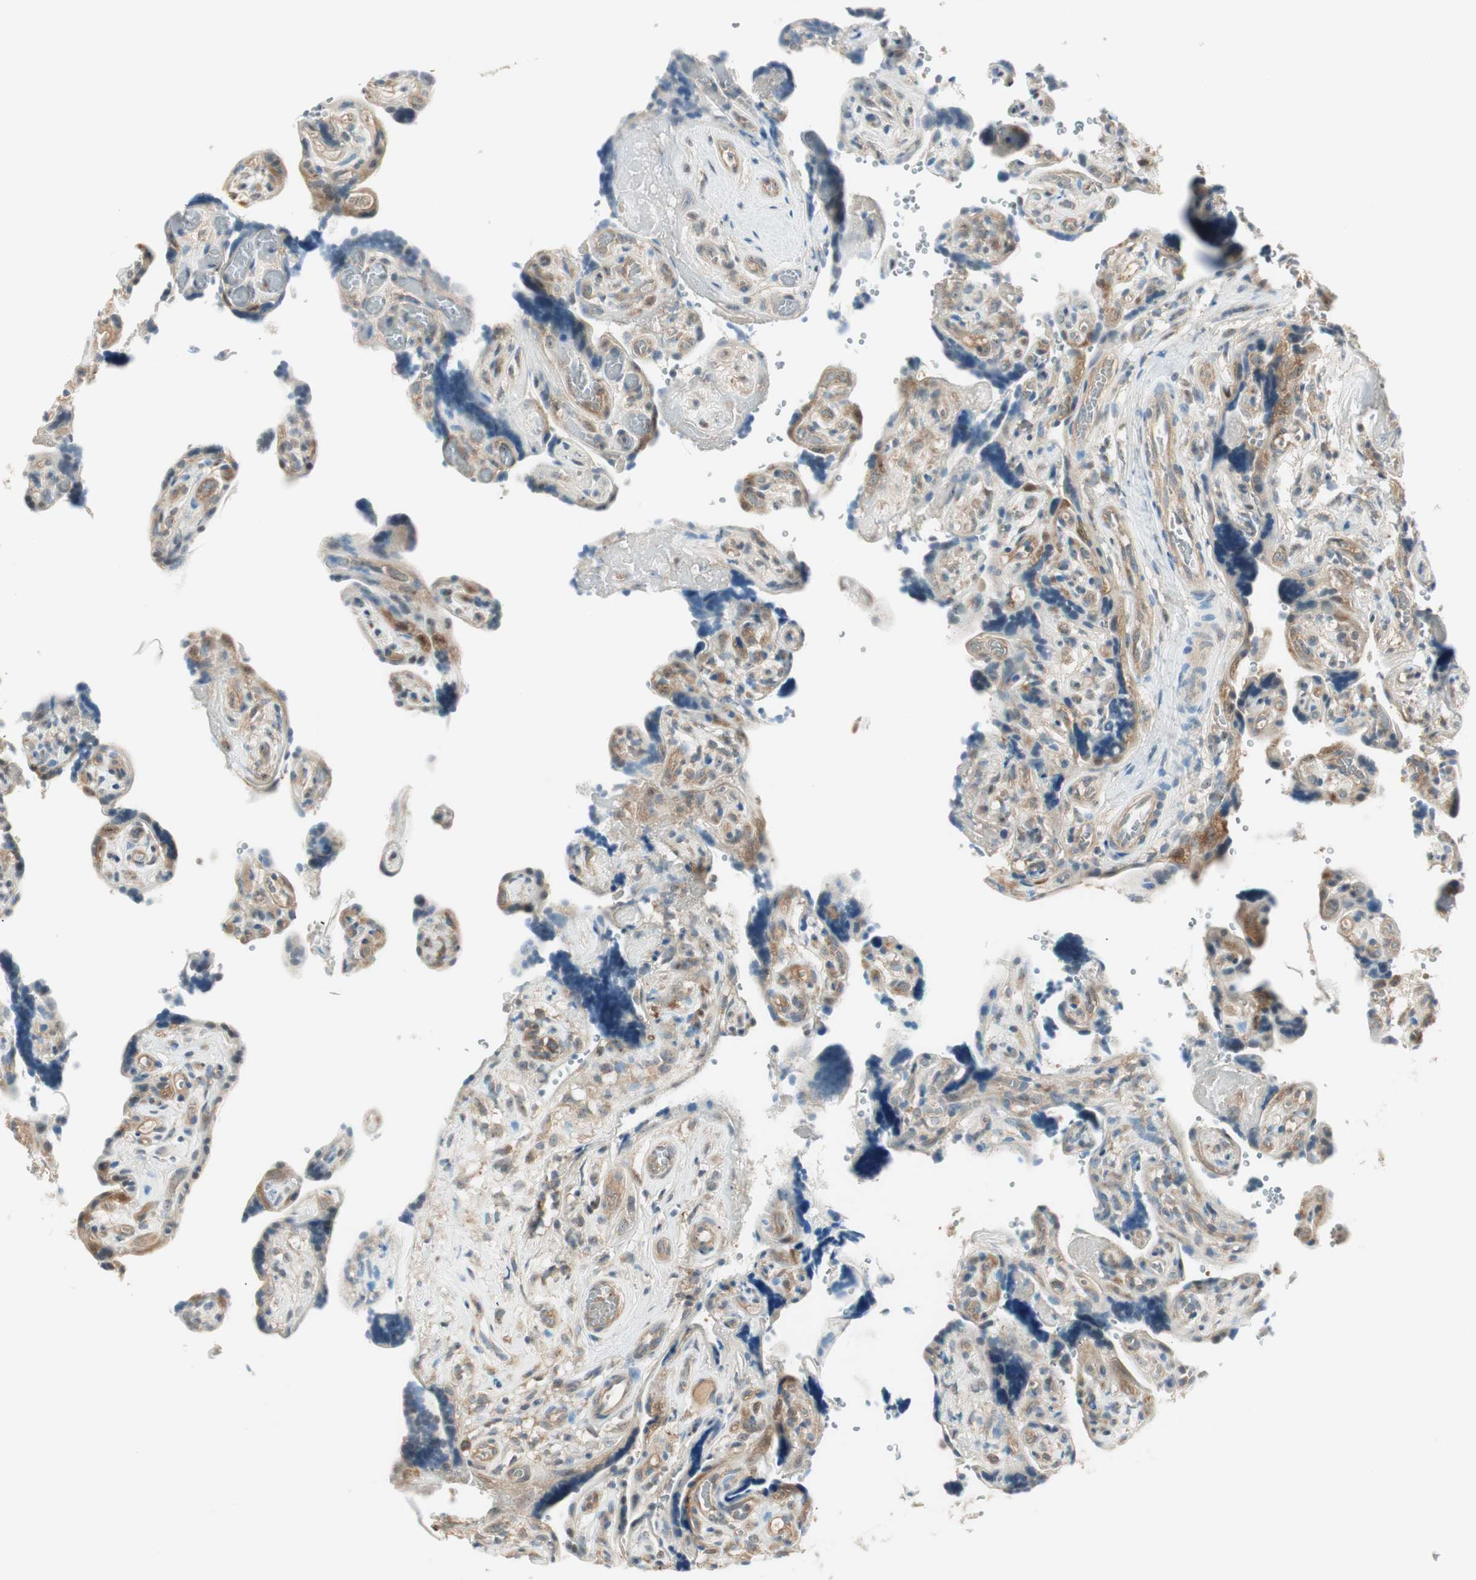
{"staining": {"intensity": "strong", "quantity": "25%-75%", "location": "cytoplasmic/membranous"}, "tissue": "placenta", "cell_type": "Trophoblastic cells", "image_type": "normal", "snomed": [{"axis": "morphology", "description": "Normal tissue, NOS"}, {"axis": "topography", "description": "Placenta"}], "caption": "Strong cytoplasmic/membranous staining is seen in approximately 25%-75% of trophoblastic cells in benign placenta.", "gene": "IPO5", "patient": {"sex": "female", "age": 30}}